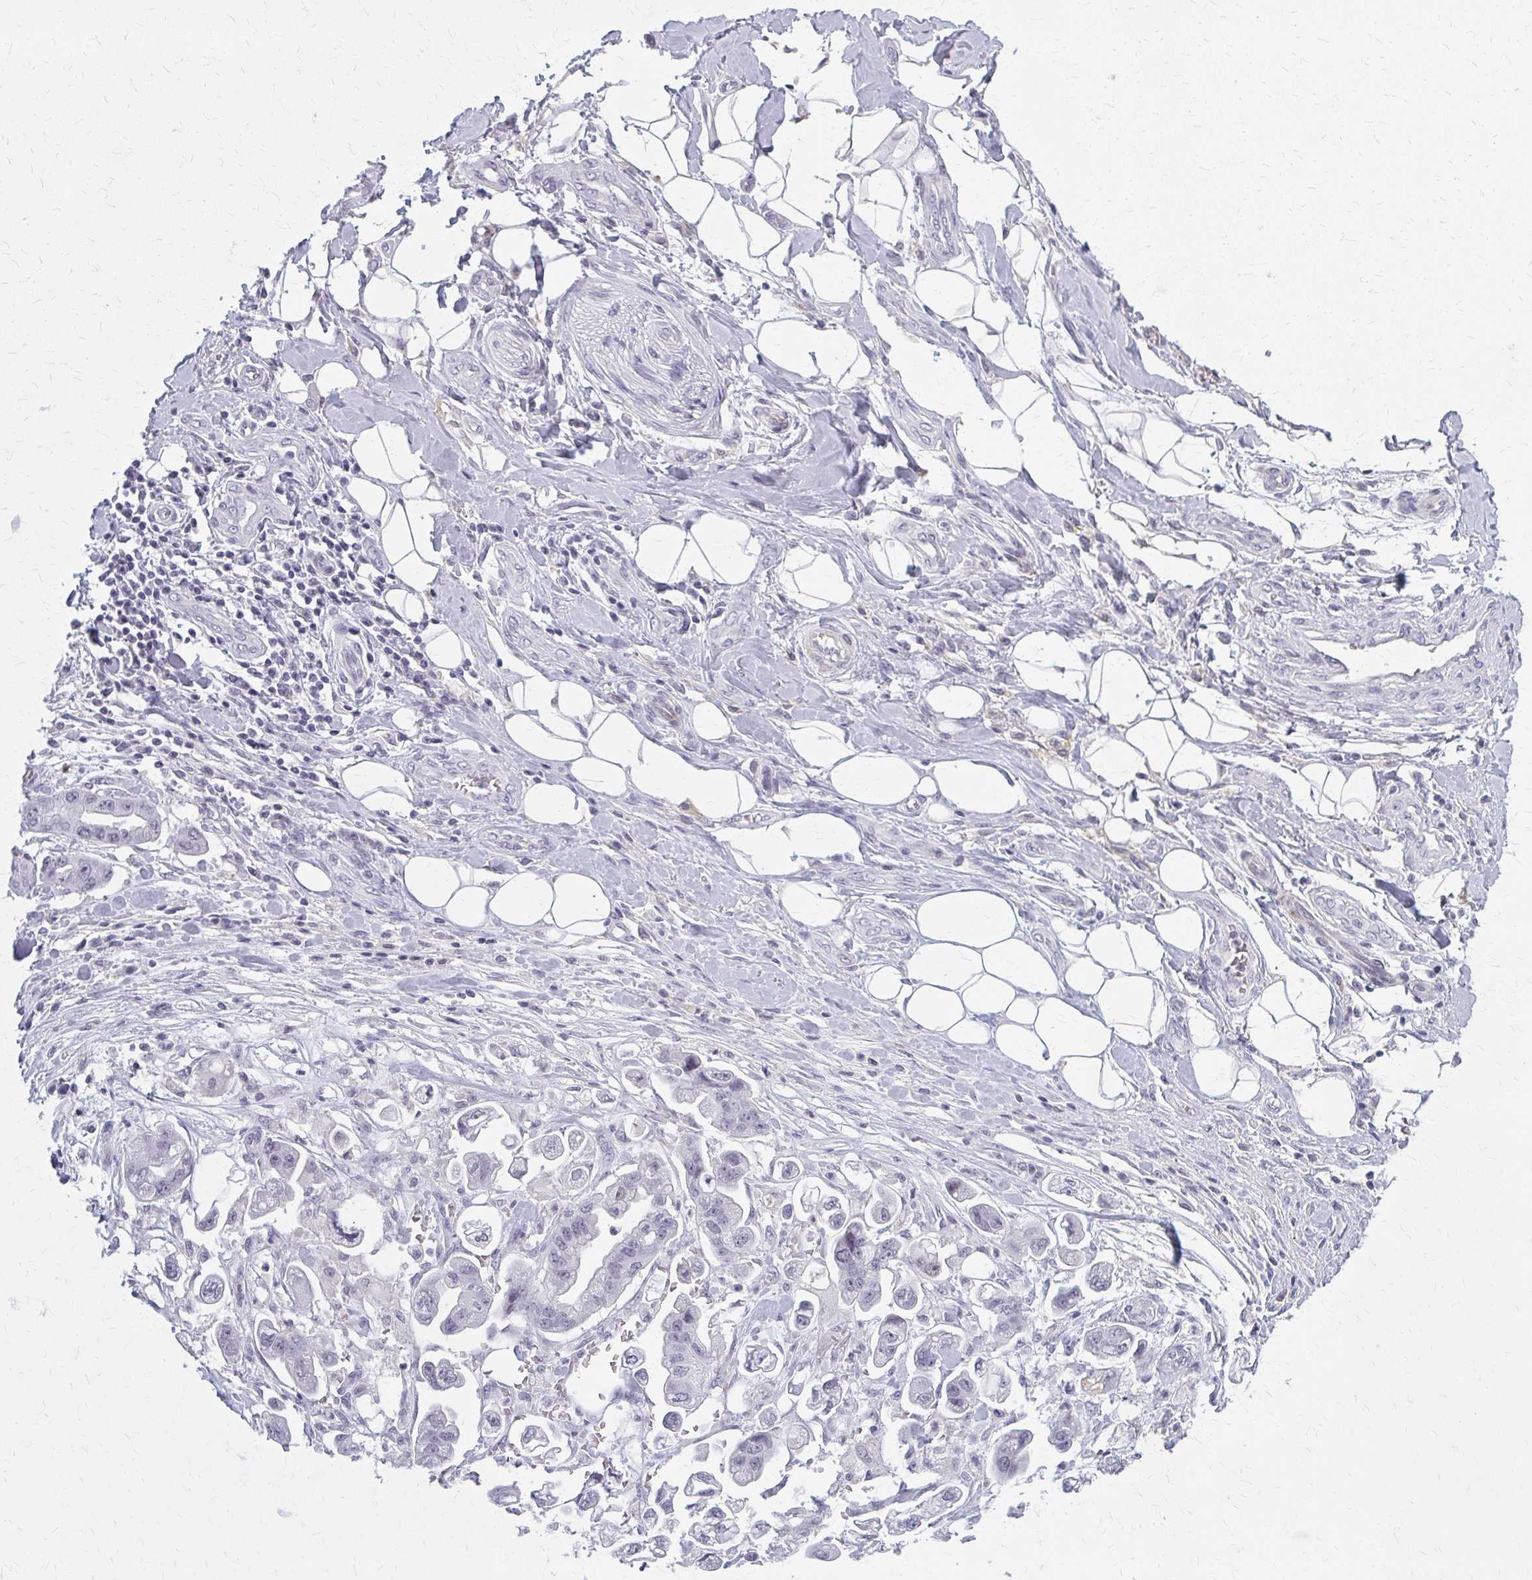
{"staining": {"intensity": "negative", "quantity": "none", "location": "none"}, "tissue": "stomach cancer", "cell_type": "Tumor cells", "image_type": "cancer", "snomed": [{"axis": "morphology", "description": "Adenocarcinoma, NOS"}, {"axis": "topography", "description": "Stomach"}], "caption": "The histopathology image shows no staining of tumor cells in stomach cancer (adenocarcinoma).", "gene": "CASQ2", "patient": {"sex": "male", "age": 62}}